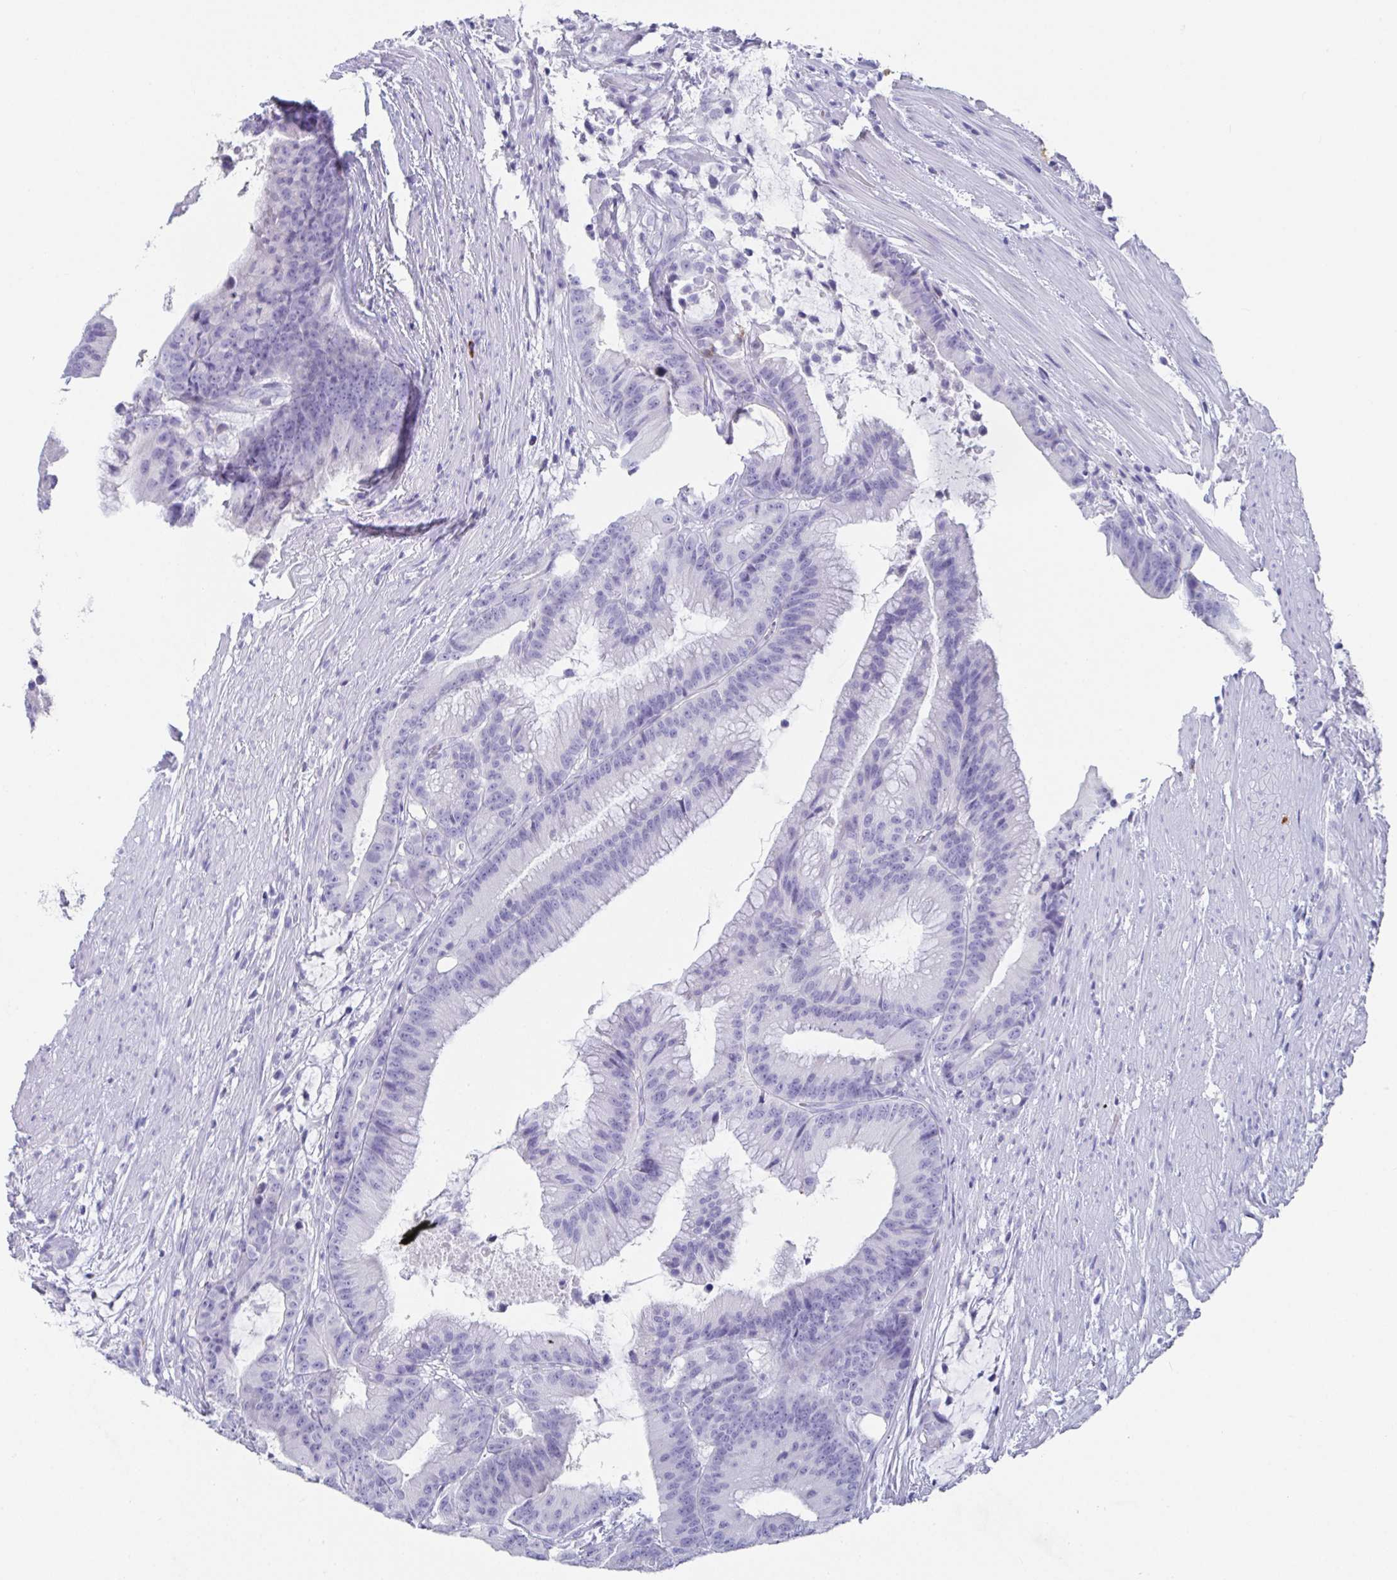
{"staining": {"intensity": "negative", "quantity": "none", "location": "none"}, "tissue": "colorectal cancer", "cell_type": "Tumor cells", "image_type": "cancer", "snomed": [{"axis": "morphology", "description": "Adenocarcinoma, NOS"}, {"axis": "topography", "description": "Colon"}], "caption": "A high-resolution micrograph shows immunohistochemistry (IHC) staining of adenocarcinoma (colorectal), which demonstrates no significant expression in tumor cells. (Stains: DAB (3,3'-diaminobenzidine) IHC with hematoxylin counter stain, Microscopy: brightfield microscopy at high magnification).", "gene": "PLA2G1B", "patient": {"sex": "female", "age": 78}}